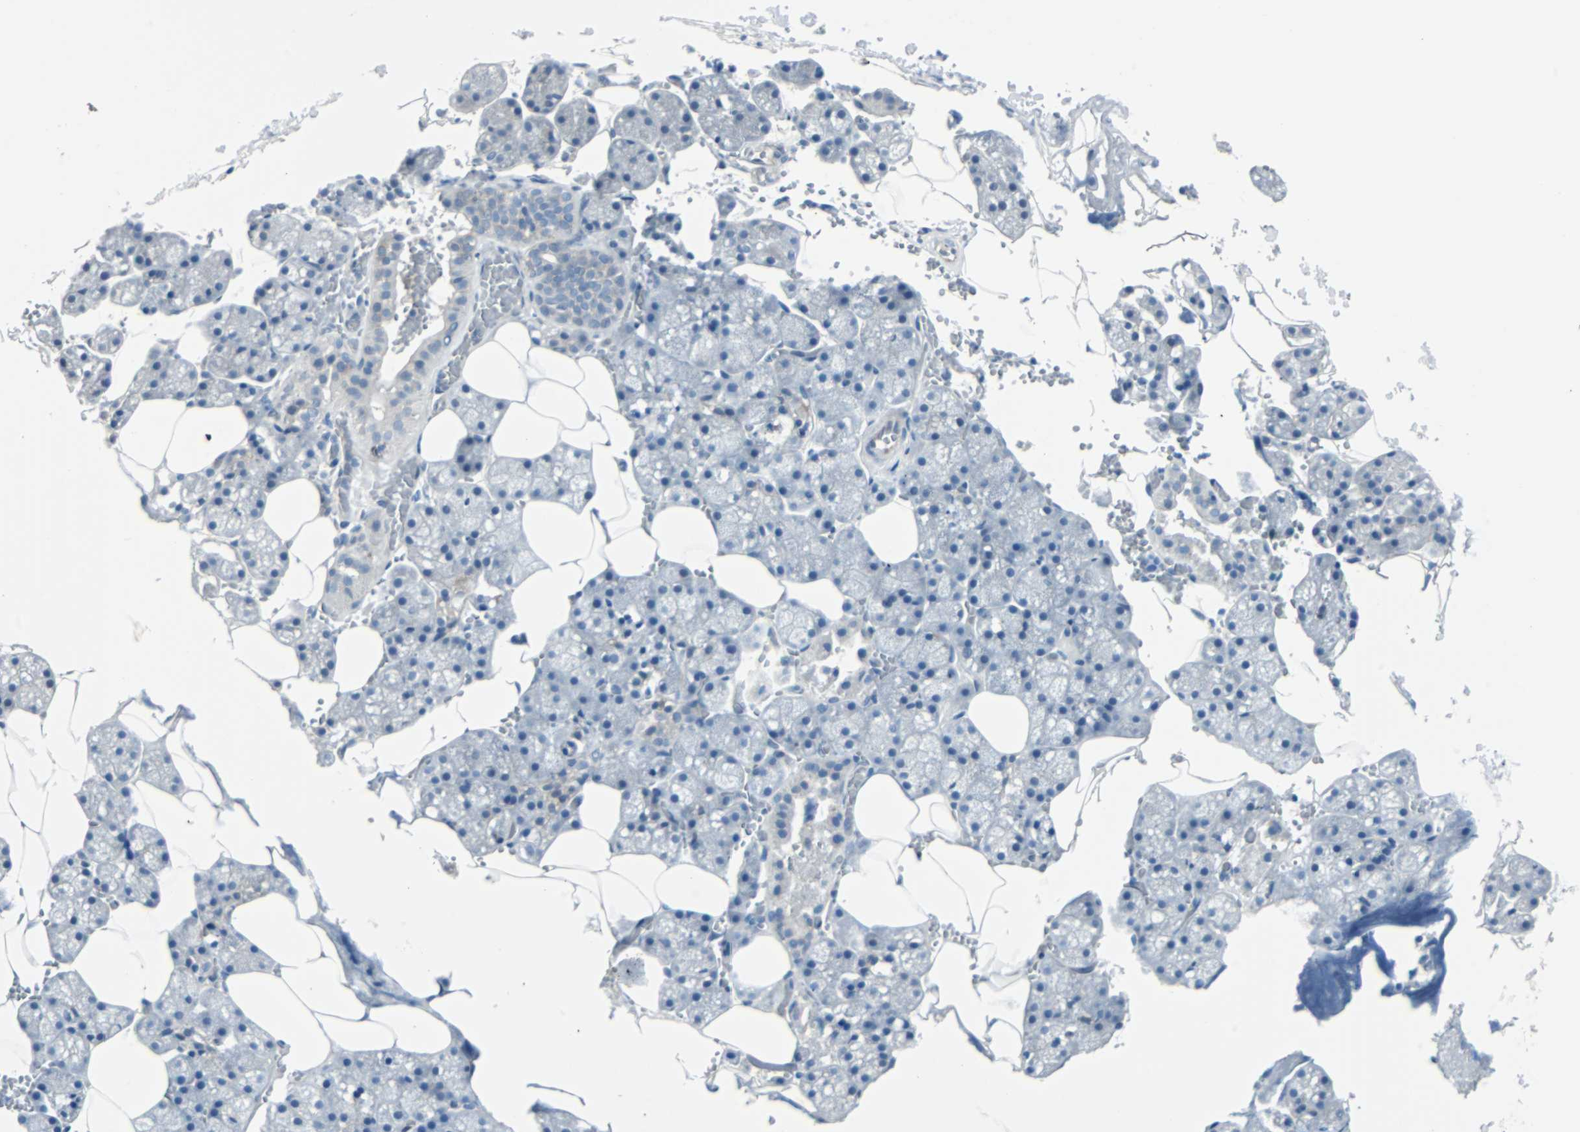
{"staining": {"intensity": "negative", "quantity": "none", "location": "none"}, "tissue": "salivary gland", "cell_type": "Glandular cells", "image_type": "normal", "snomed": [{"axis": "morphology", "description": "Normal tissue, NOS"}, {"axis": "topography", "description": "Salivary gland"}], "caption": "This is an immunohistochemistry photomicrograph of benign human salivary gland. There is no positivity in glandular cells.", "gene": "SWAP70", "patient": {"sex": "male", "age": 62}}